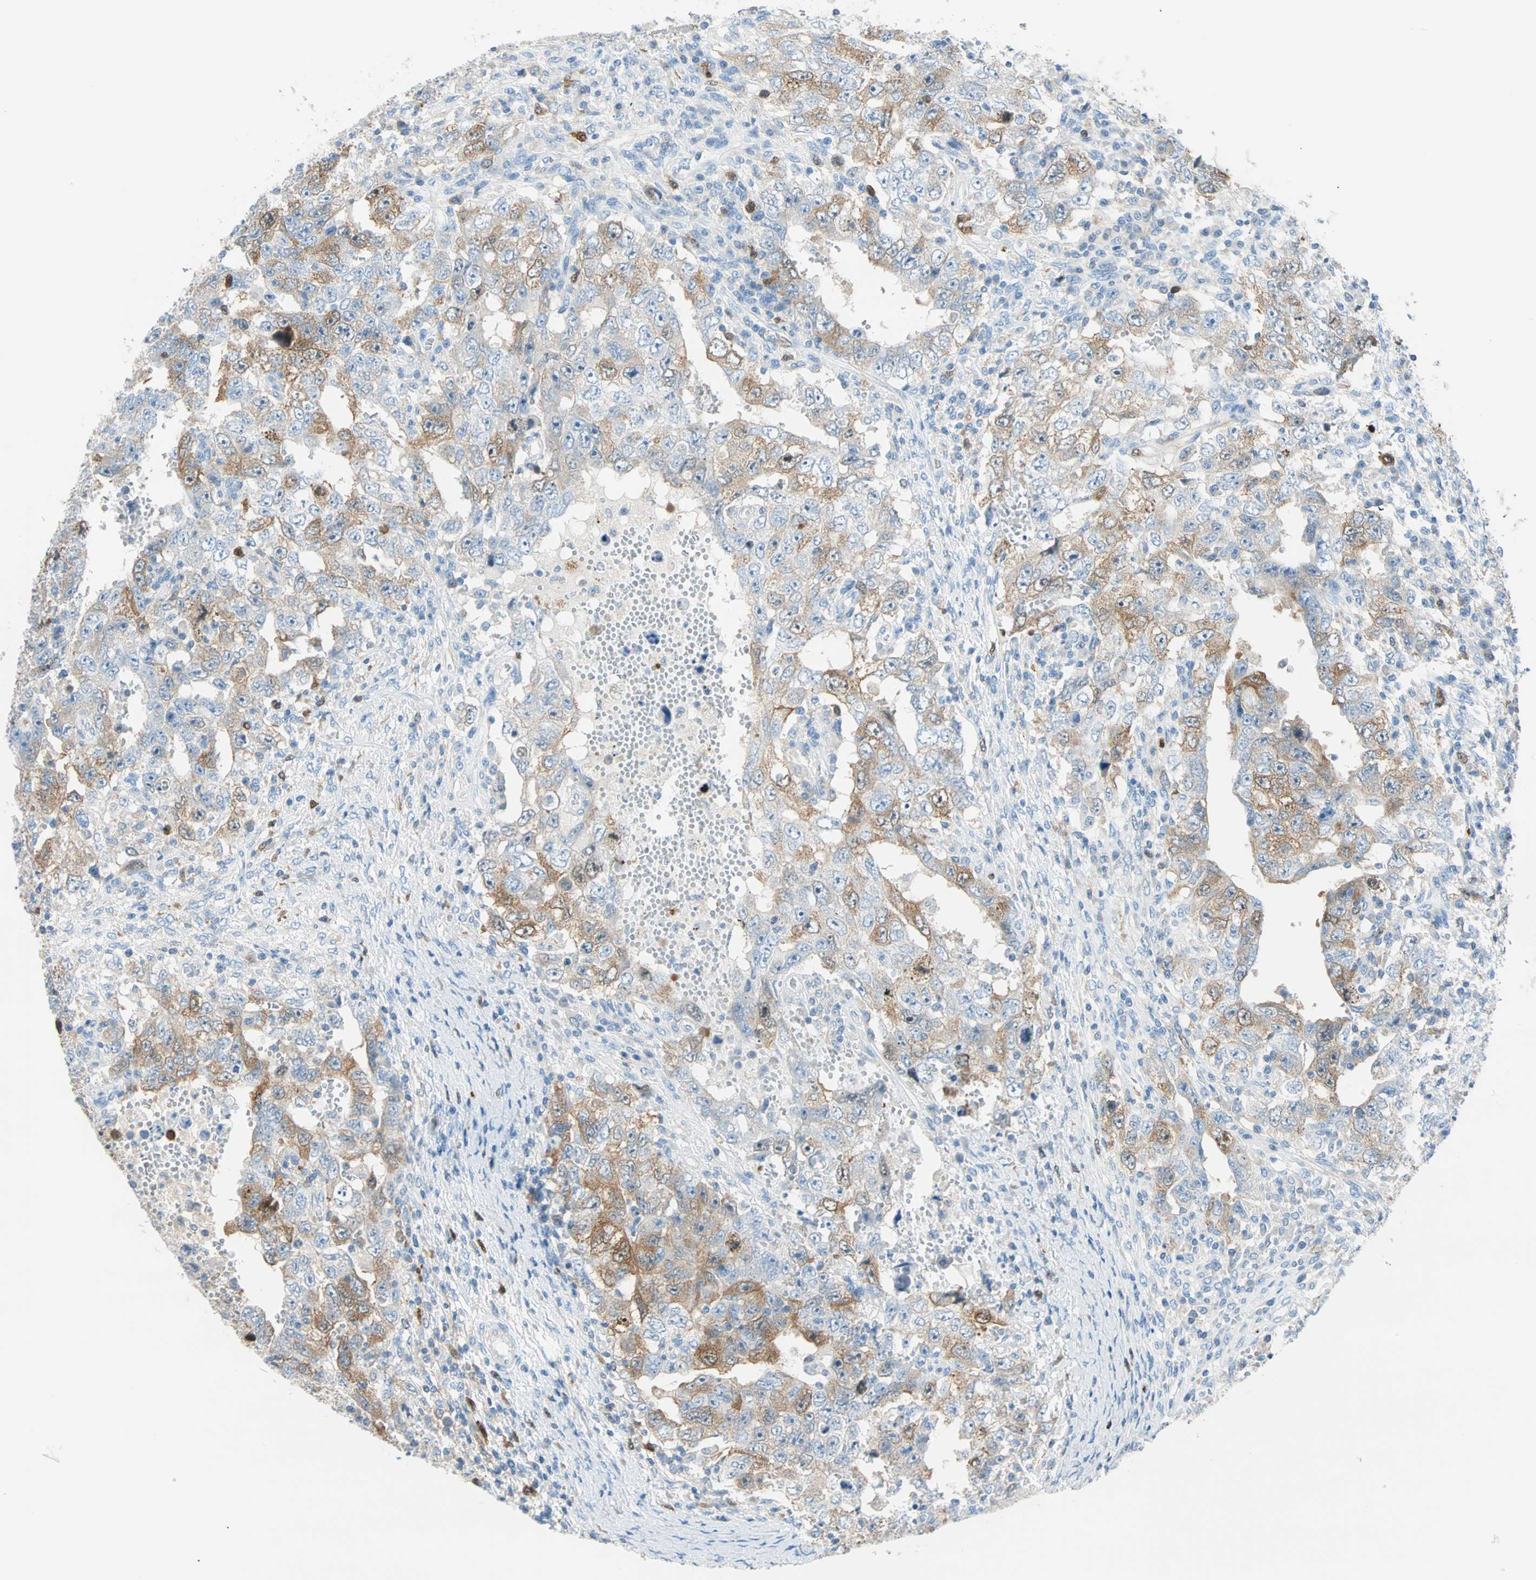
{"staining": {"intensity": "moderate", "quantity": "25%-75%", "location": "cytoplasmic/membranous"}, "tissue": "testis cancer", "cell_type": "Tumor cells", "image_type": "cancer", "snomed": [{"axis": "morphology", "description": "Carcinoma, Embryonal, NOS"}, {"axis": "topography", "description": "Testis"}], "caption": "This is an image of immunohistochemistry staining of embryonal carcinoma (testis), which shows moderate positivity in the cytoplasmic/membranous of tumor cells.", "gene": "PTTG1", "patient": {"sex": "male", "age": 26}}